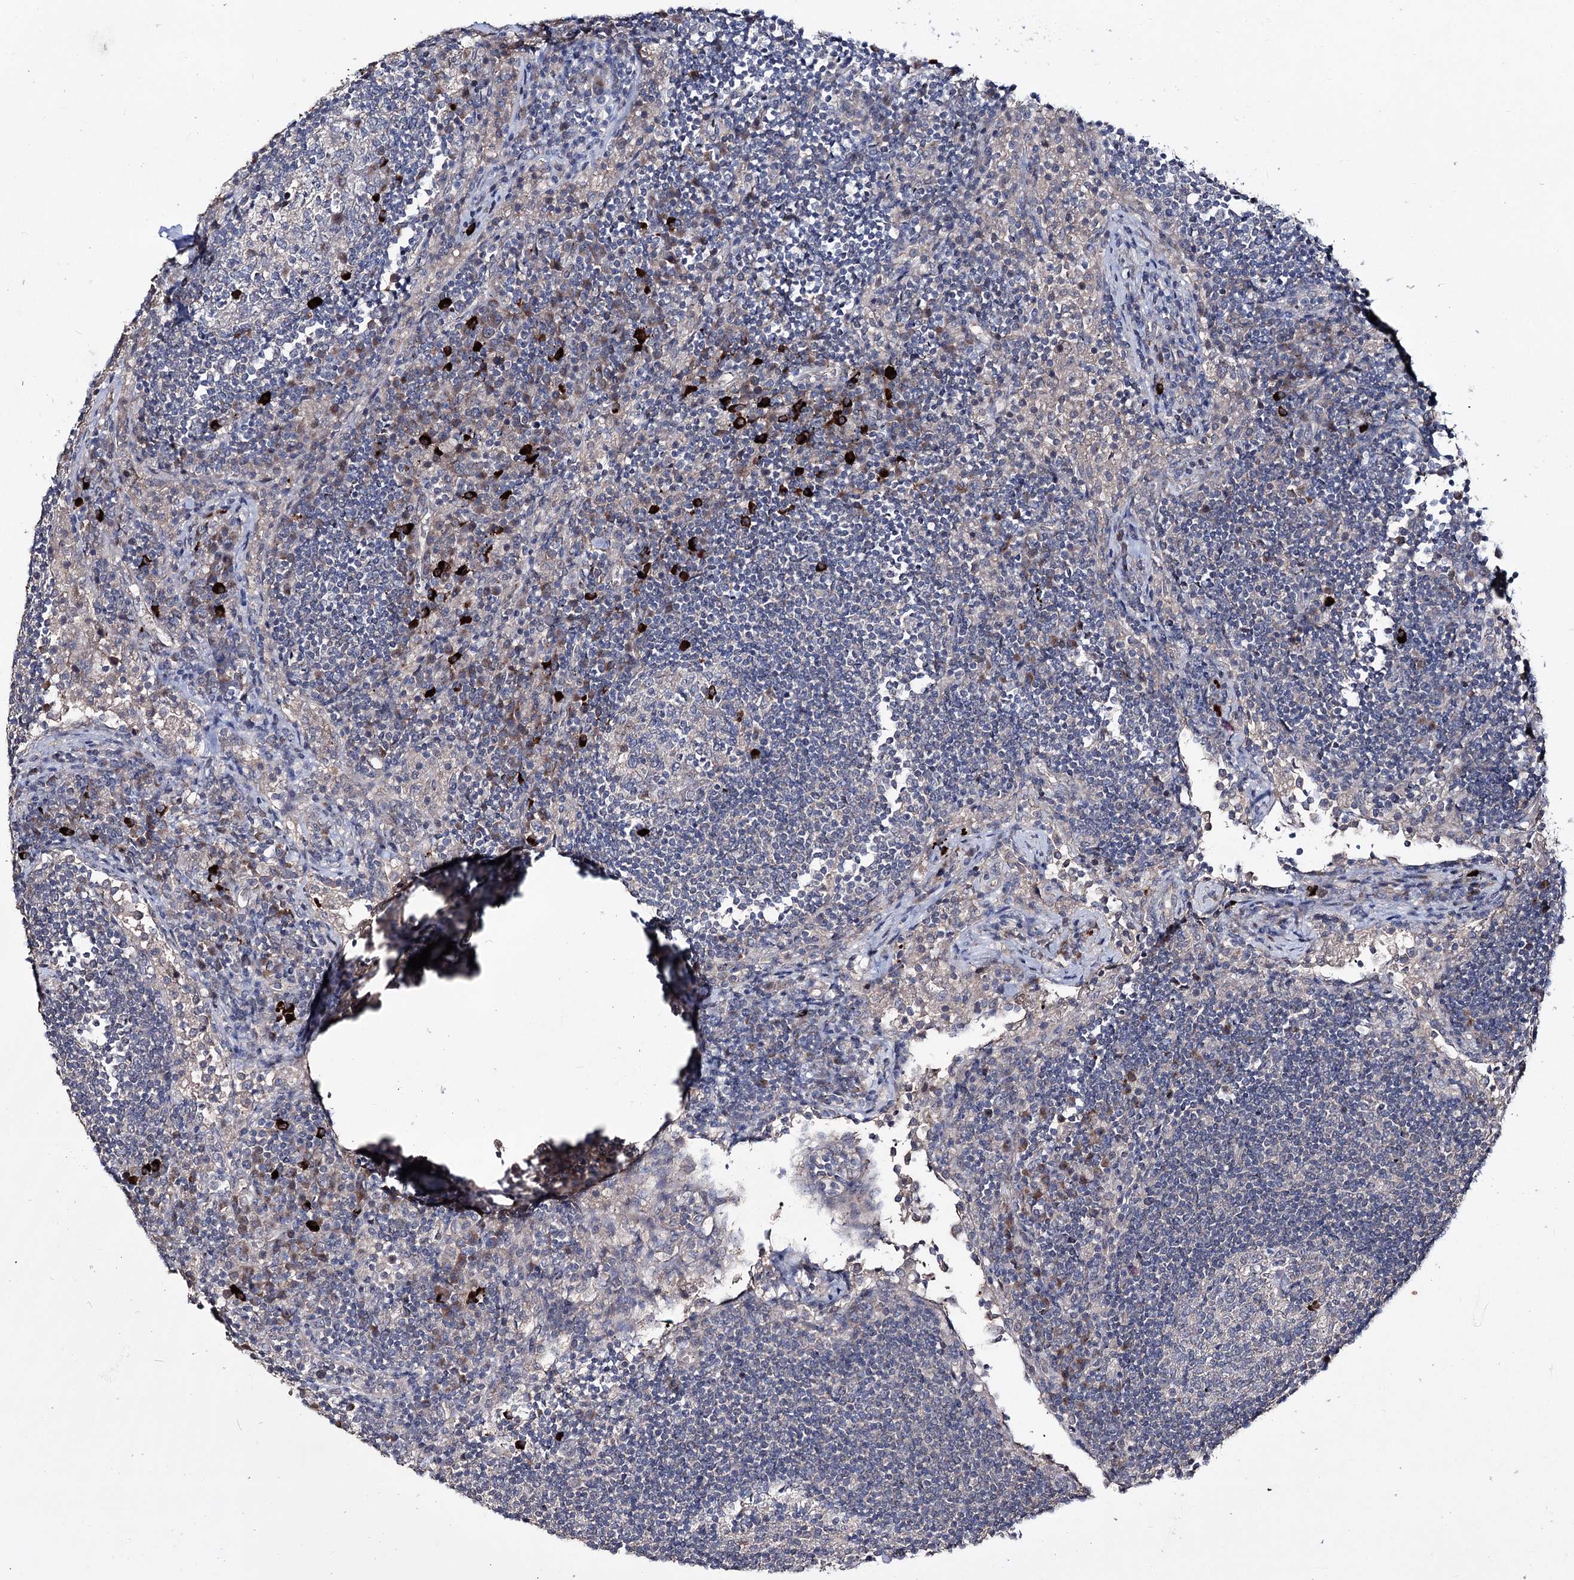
{"staining": {"intensity": "negative", "quantity": "none", "location": "none"}, "tissue": "lymph node", "cell_type": "Germinal center cells", "image_type": "normal", "snomed": [{"axis": "morphology", "description": "Normal tissue, NOS"}, {"axis": "topography", "description": "Lymph node"}], "caption": "DAB (3,3'-diaminobenzidine) immunohistochemical staining of benign human lymph node exhibits no significant staining in germinal center cells.", "gene": "SEMA4G", "patient": {"sex": "female", "age": 53}}